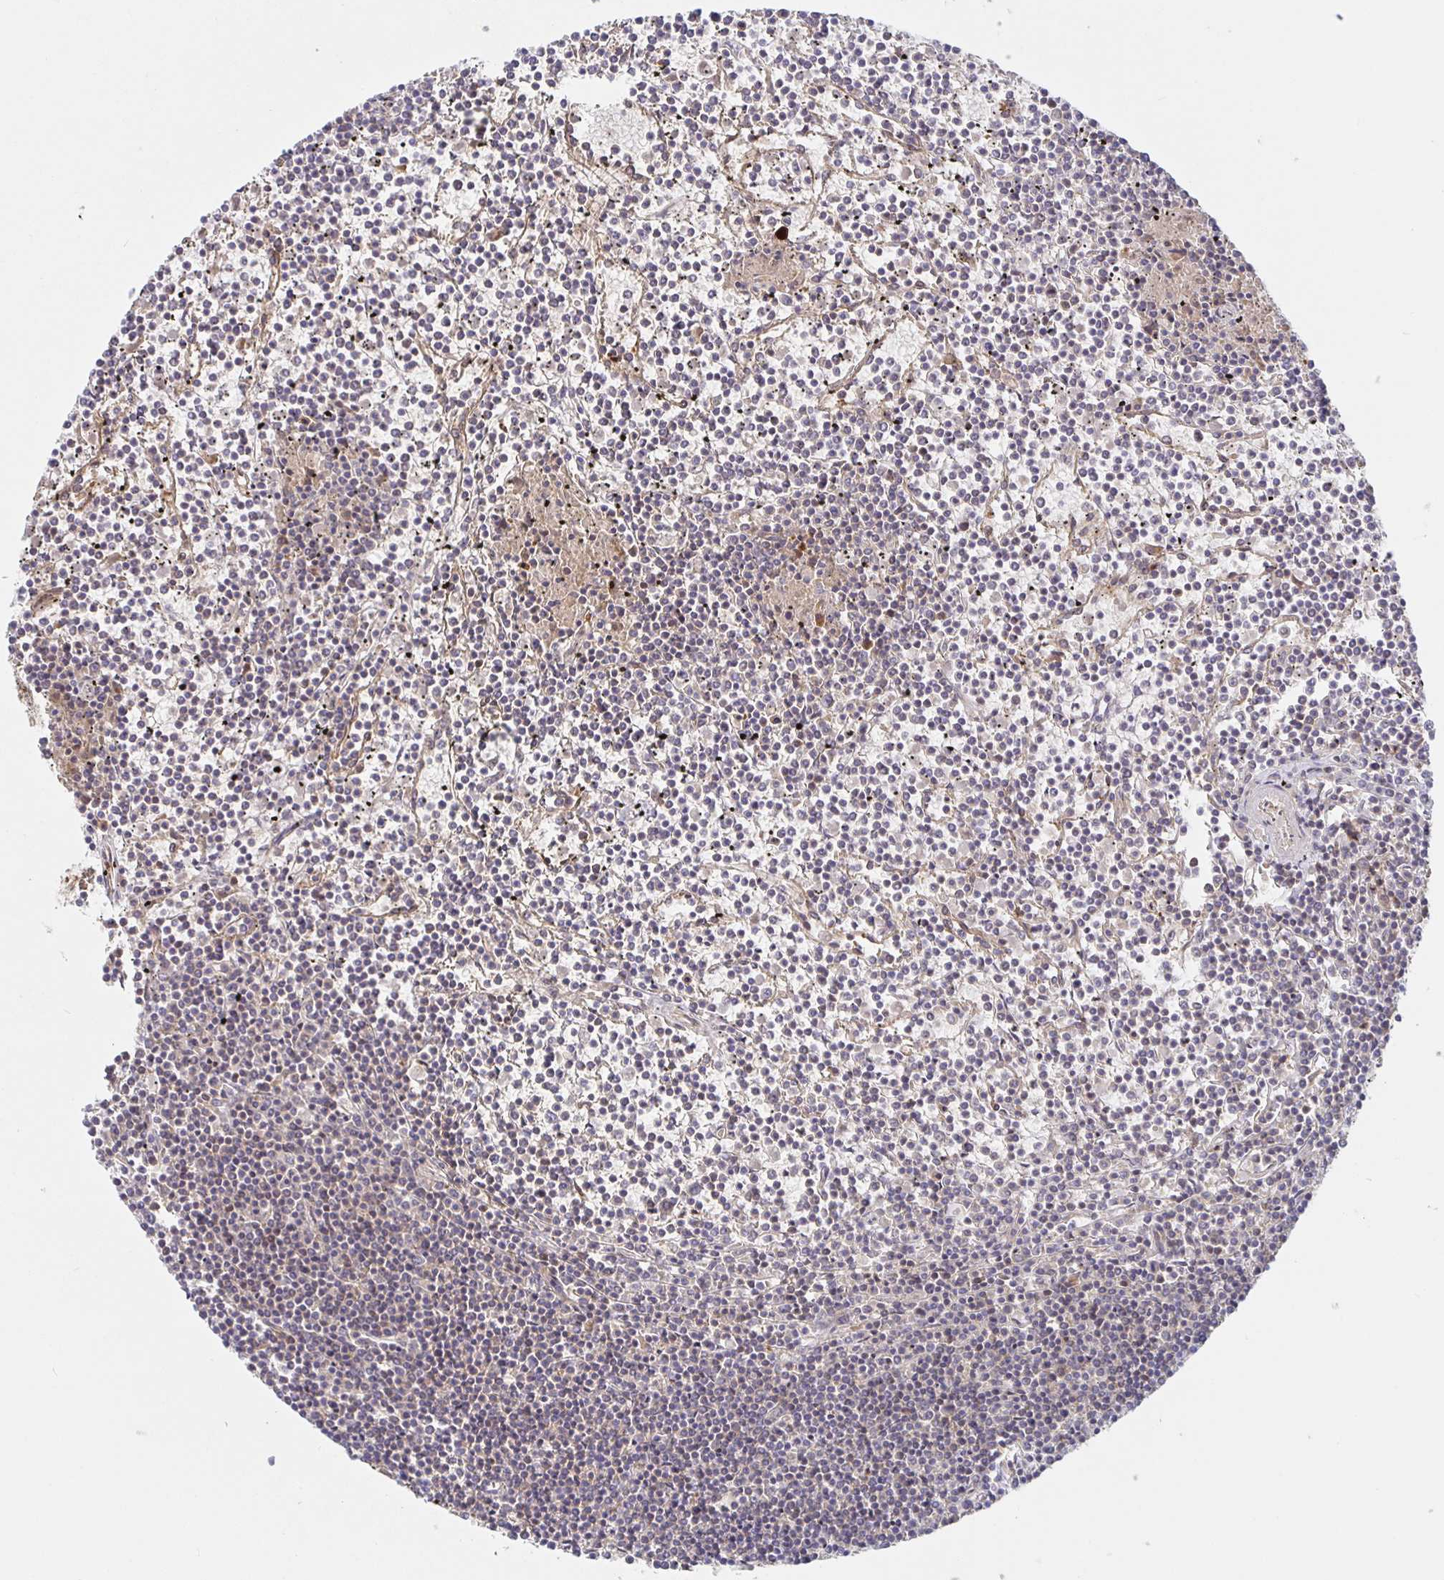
{"staining": {"intensity": "negative", "quantity": "none", "location": "none"}, "tissue": "lymphoma", "cell_type": "Tumor cells", "image_type": "cancer", "snomed": [{"axis": "morphology", "description": "Malignant lymphoma, non-Hodgkin's type, Low grade"}, {"axis": "topography", "description": "Spleen"}], "caption": "This histopathology image is of malignant lymphoma, non-Hodgkin's type (low-grade) stained with IHC to label a protein in brown with the nuclei are counter-stained blue. There is no staining in tumor cells.", "gene": "AACS", "patient": {"sex": "female", "age": 19}}